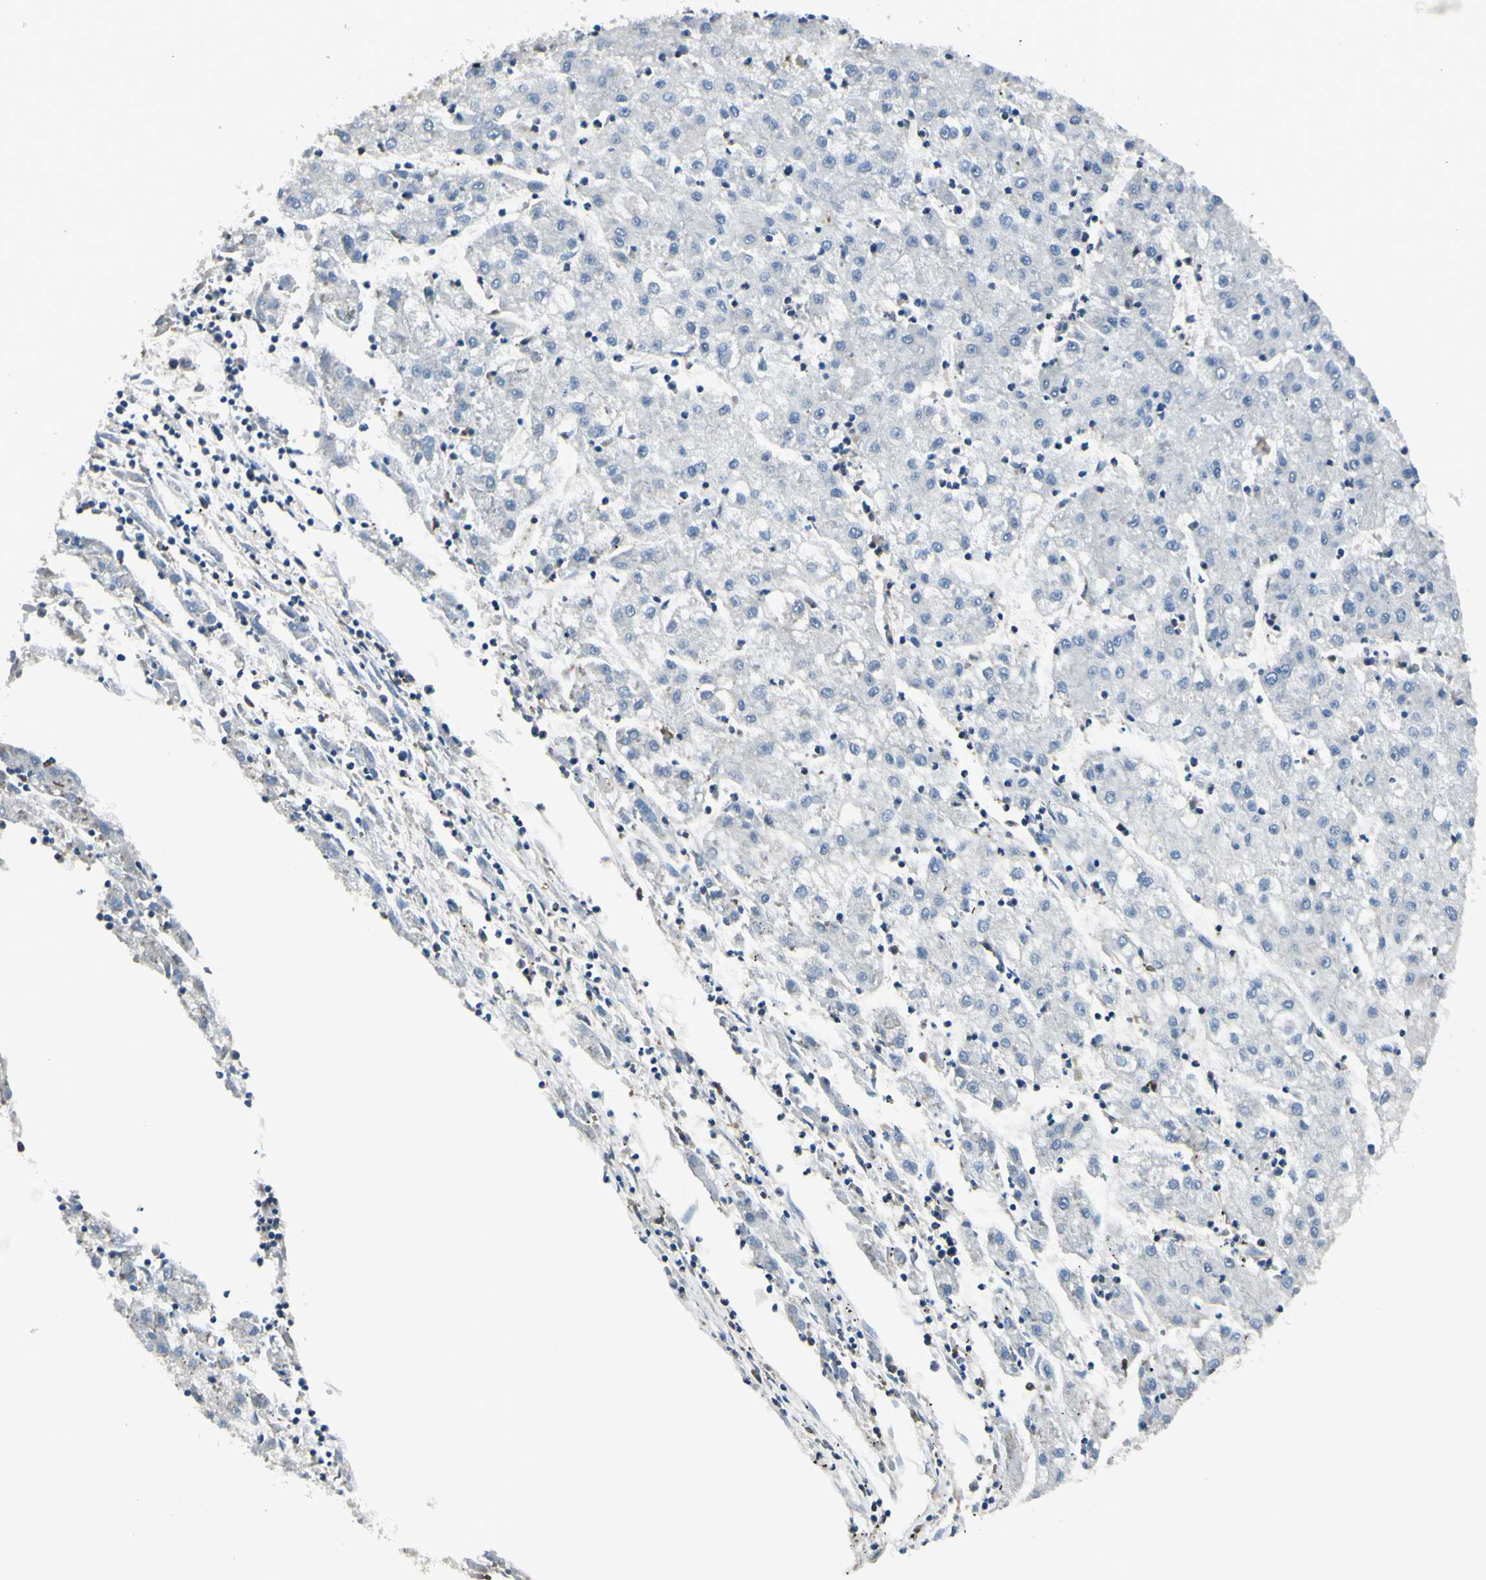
{"staining": {"intensity": "negative", "quantity": "none", "location": "none"}, "tissue": "liver cancer", "cell_type": "Tumor cells", "image_type": "cancer", "snomed": [{"axis": "morphology", "description": "Carcinoma, Hepatocellular, NOS"}, {"axis": "topography", "description": "Liver"}], "caption": "A histopathology image of human liver cancer (hepatocellular carcinoma) is negative for staining in tumor cells. The staining is performed using DAB (3,3'-diaminobenzidine) brown chromogen with nuclei counter-stained in using hematoxylin.", "gene": "RASGRF1", "patient": {"sex": "male", "age": 72}}